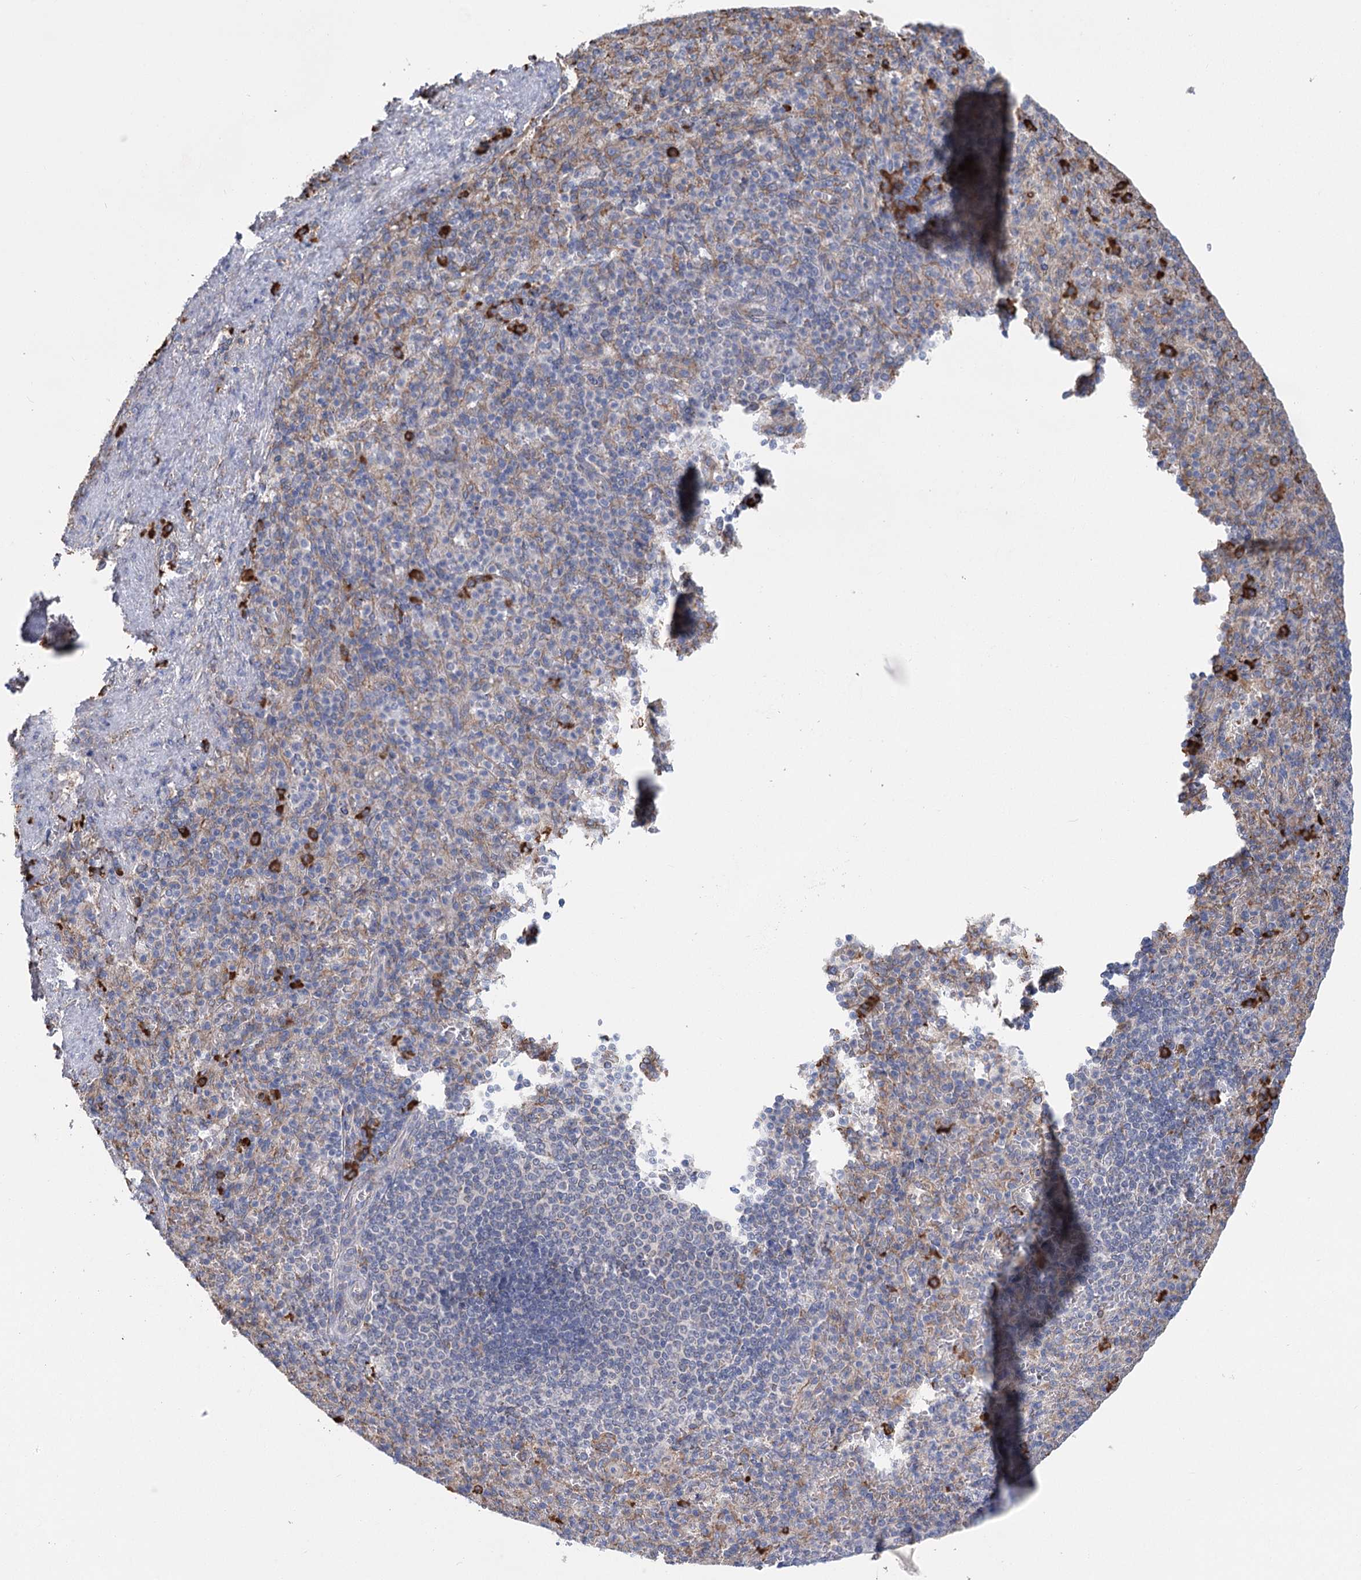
{"staining": {"intensity": "moderate", "quantity": "<25%", "location": "cytoplasmic/membranous"}, "tissue": "spleen", "cell_type": "Cells in red pulp", "image_type": "normal", "snomed": [{"axis": "morphology", "description": "Normal tissue, NOS"}, {"axis": "topography", "description": "Spleen"}], "caption": "The micrograph exhibits a brown stain indicating the presence of a protein in the cytoplasmic/membranous of cells in red pulp in spleen. The staining is performed using DAB (3,3'-diaminobenzidine) brown chromogen to label protein expression. The nuclei are counter-stained blue using hematoxylin.", "gene": "METTL24", "patient": {"sex": "female", "age": 74}}